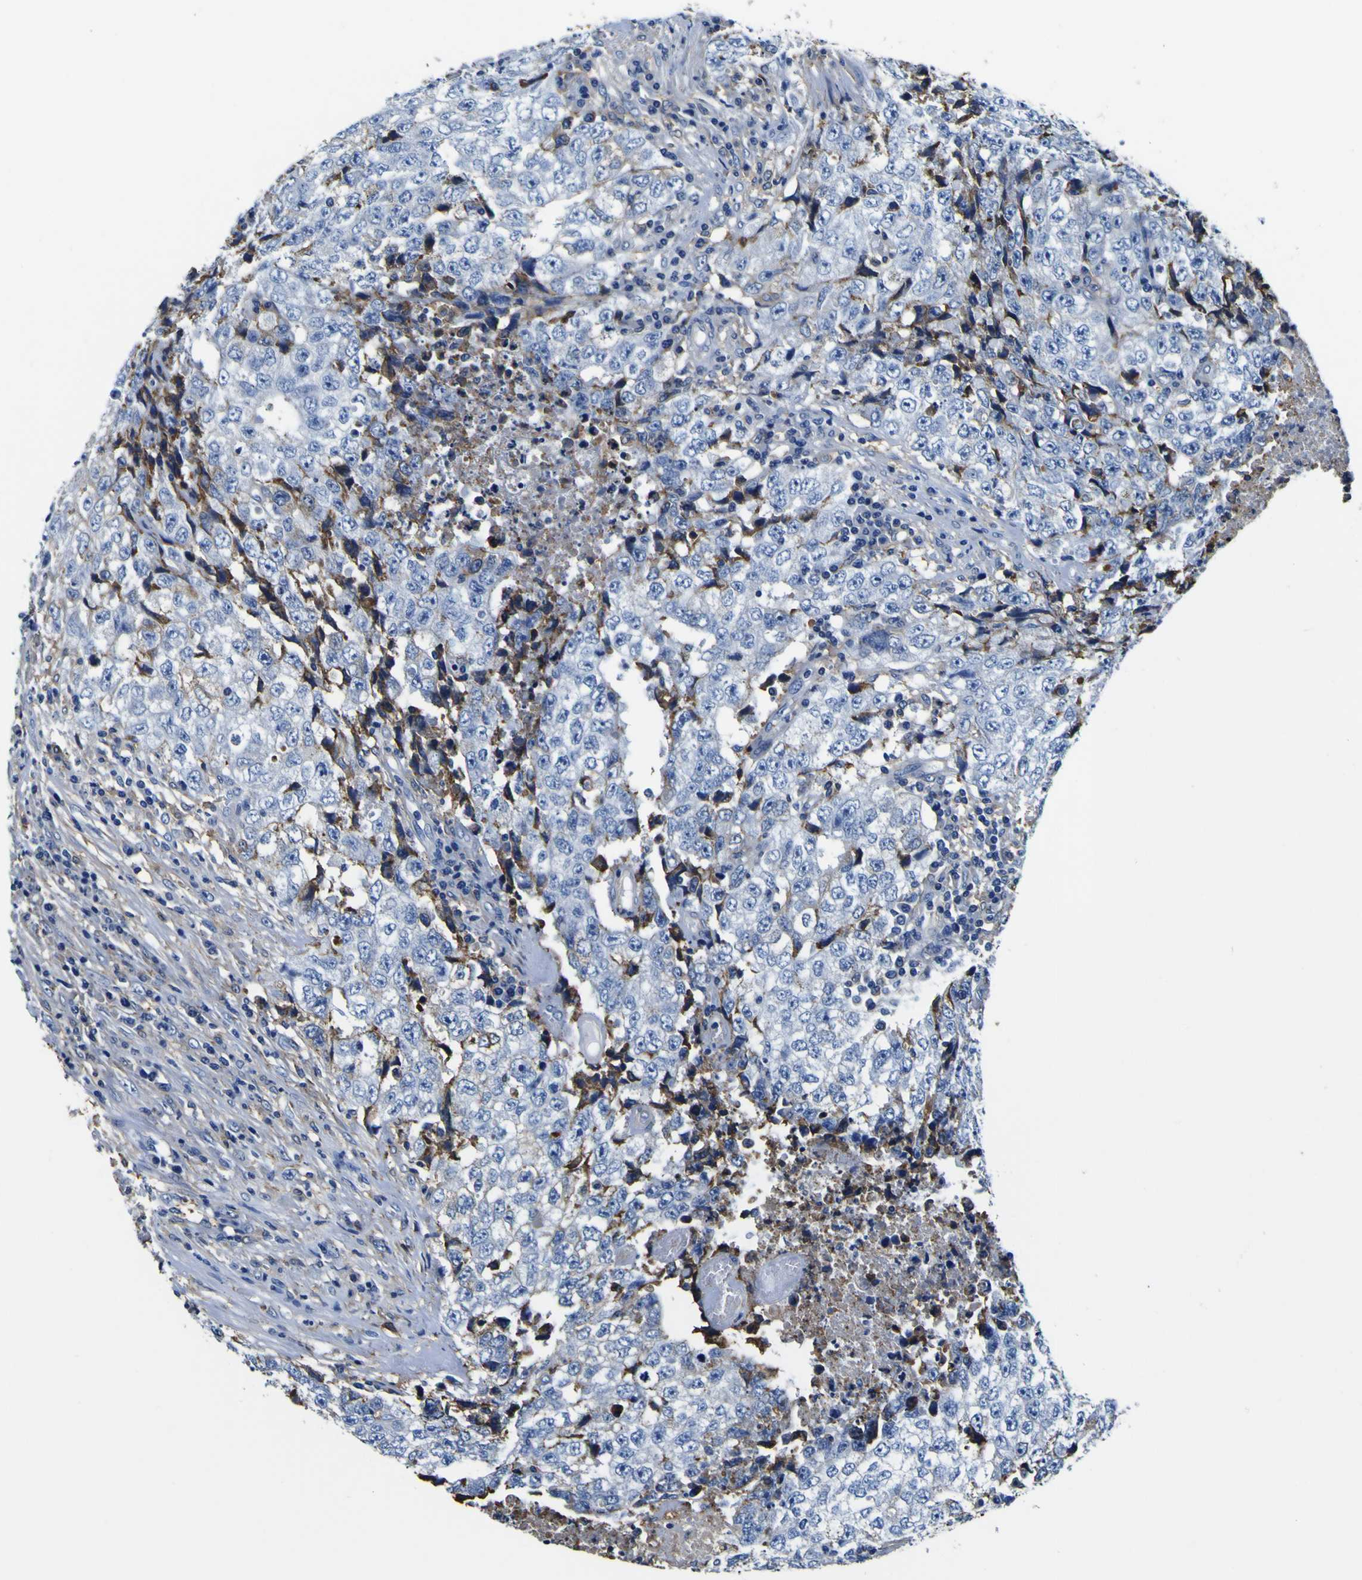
{"staining": {"intensity": "negative", "quantity": "none", "location": "none"}, "tissue": "testis cancer", "cell_type": "Tumor cells", "image_type": "cancer", "snomed": [{"axis": "morphology", "description": "Necrosis, NOS"}, {"axis": "morphology", "description": "Carcinoma, Embryonal, NOS"}, {"axis": "topography", "description": "Testis"}], "caption": "IHC micrograph of human testis cancer stained for a protein (brown), which shows no positivity in tumor cells.", "gene": "PXDN", "patient": {"sex": "male", "age": 19}}